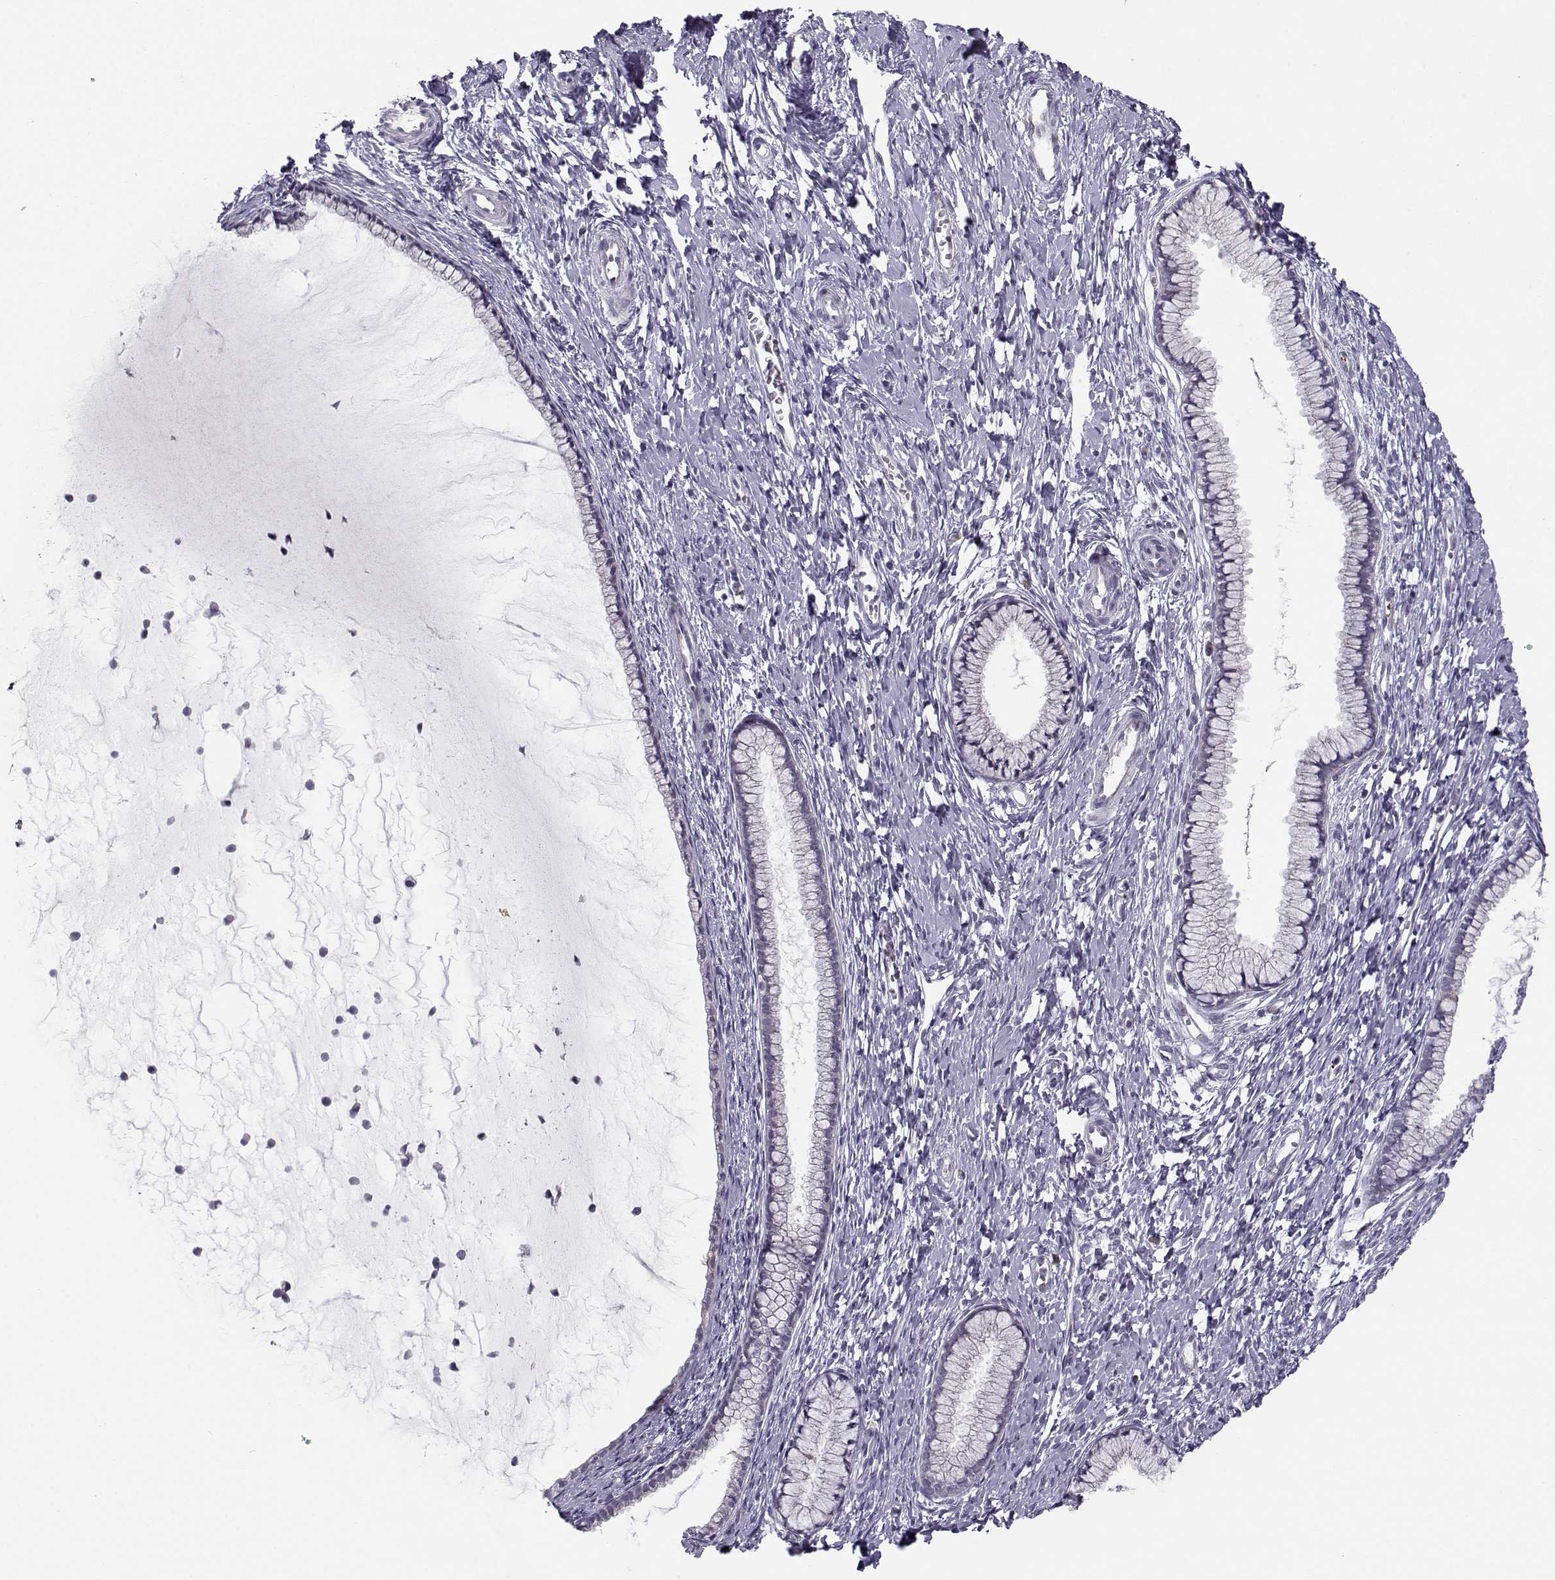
{"staining": {"intensity": "negative", "quantity": "none", "location": "none"}, "tissue": "cervix", "cell_type": "Glandular cells", "image_type": "normal", "snomed": [{"axis": "morphology", "description": "Normal tissue, NOS"}, {"axis": "topography", "description": "Cervix"}], "caption": "The micrograph displays no staining of glandular cells in normal cervix.", "gene": "KLF17", "patient": {"sex": "female", "age": 40}}